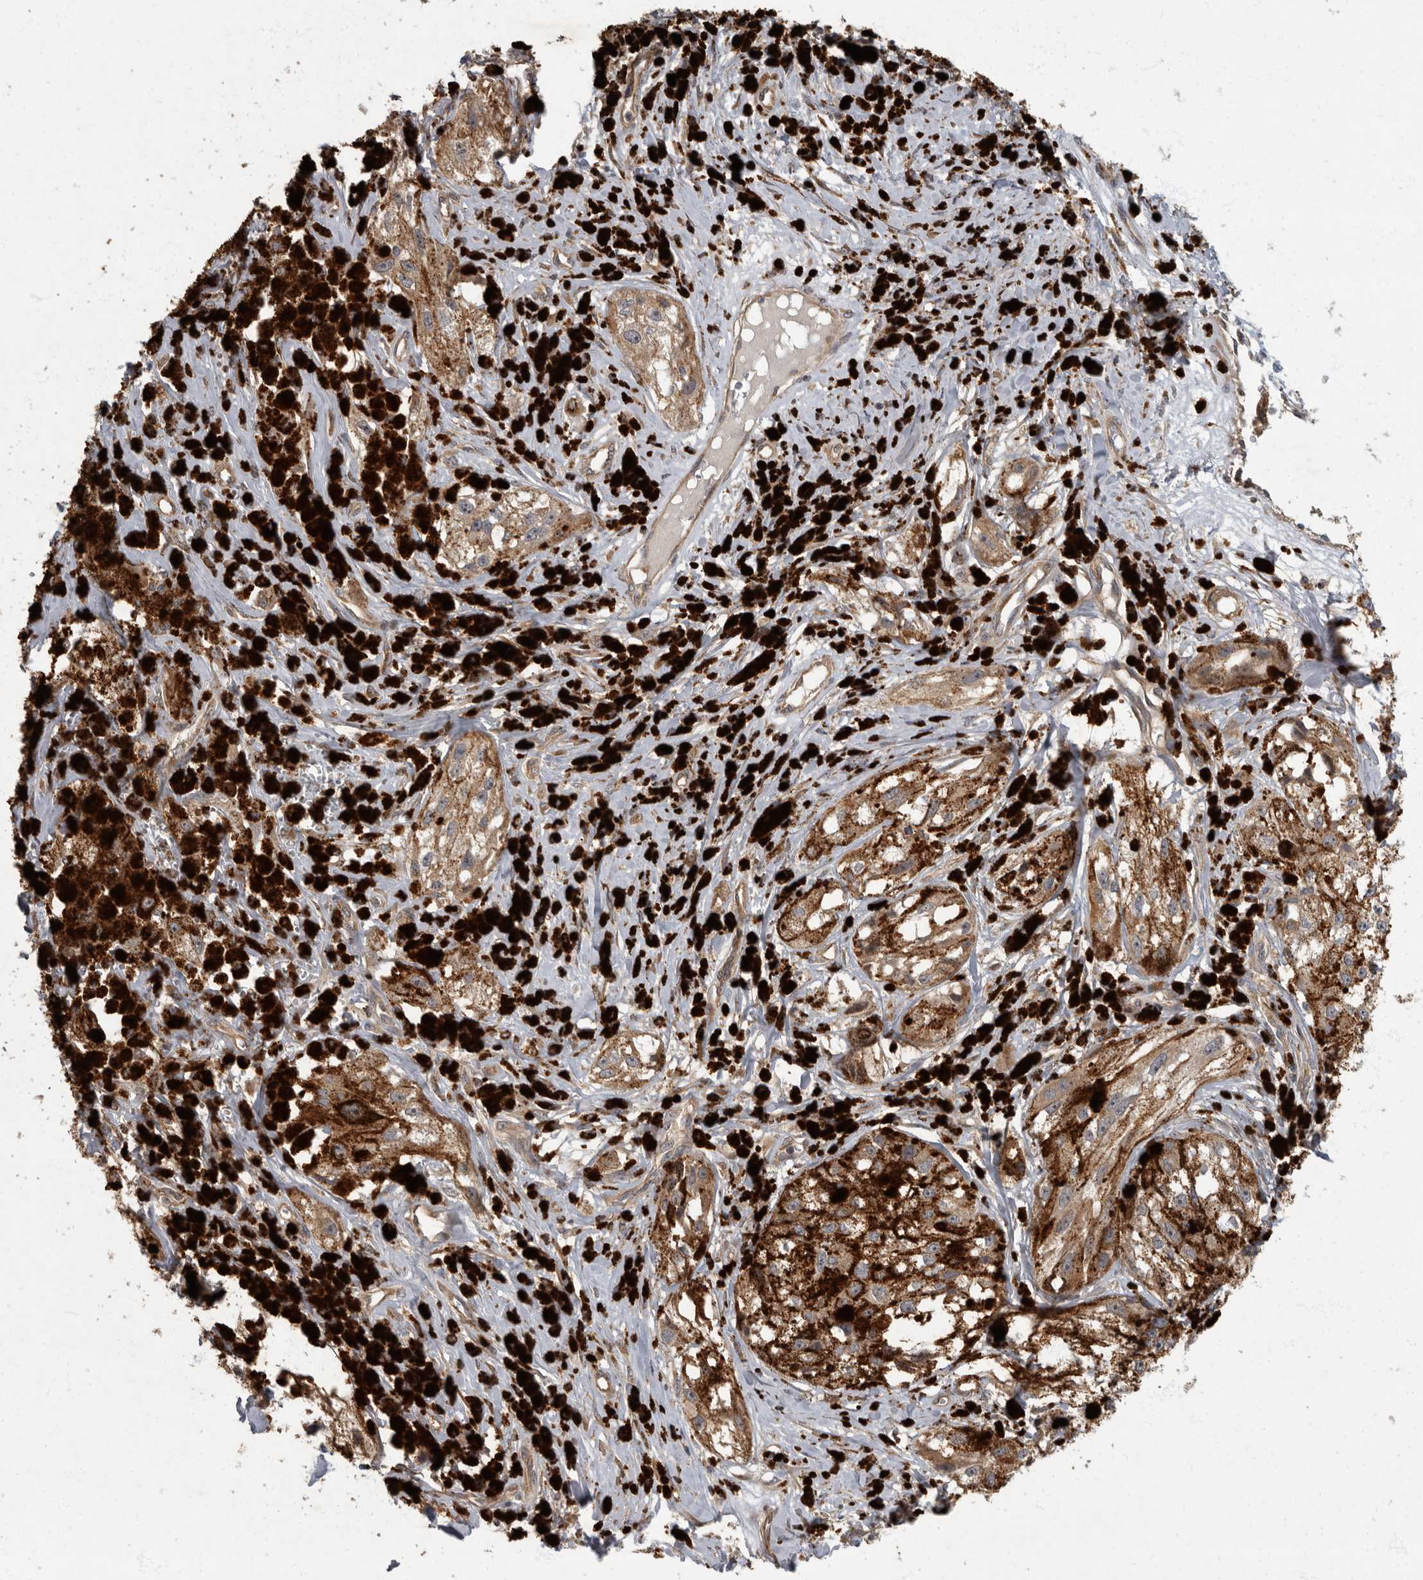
{"staining": {"intensity": "moderate", "quantity": ">75%", "location": "cytoplasmic/membranous"}, "tissue": "melanoma", "cell_type": "Tumor cells", "image_type": "cancer", "snomed": [{"axis": "morphology", "description": "Malignant melanoma, NOS"}, {"axis": "topography", "description": "Skin"}], "caption": "This photomicrograph displays melanoma stained with IHC to label a protein in brown. The cytoplasmic/membranous of tumor cells show moderate positivity for the protein. Nuclei are counter-stained blue.", "gene": "IQCK", "patient": {"sex": "male", "age": 88}}